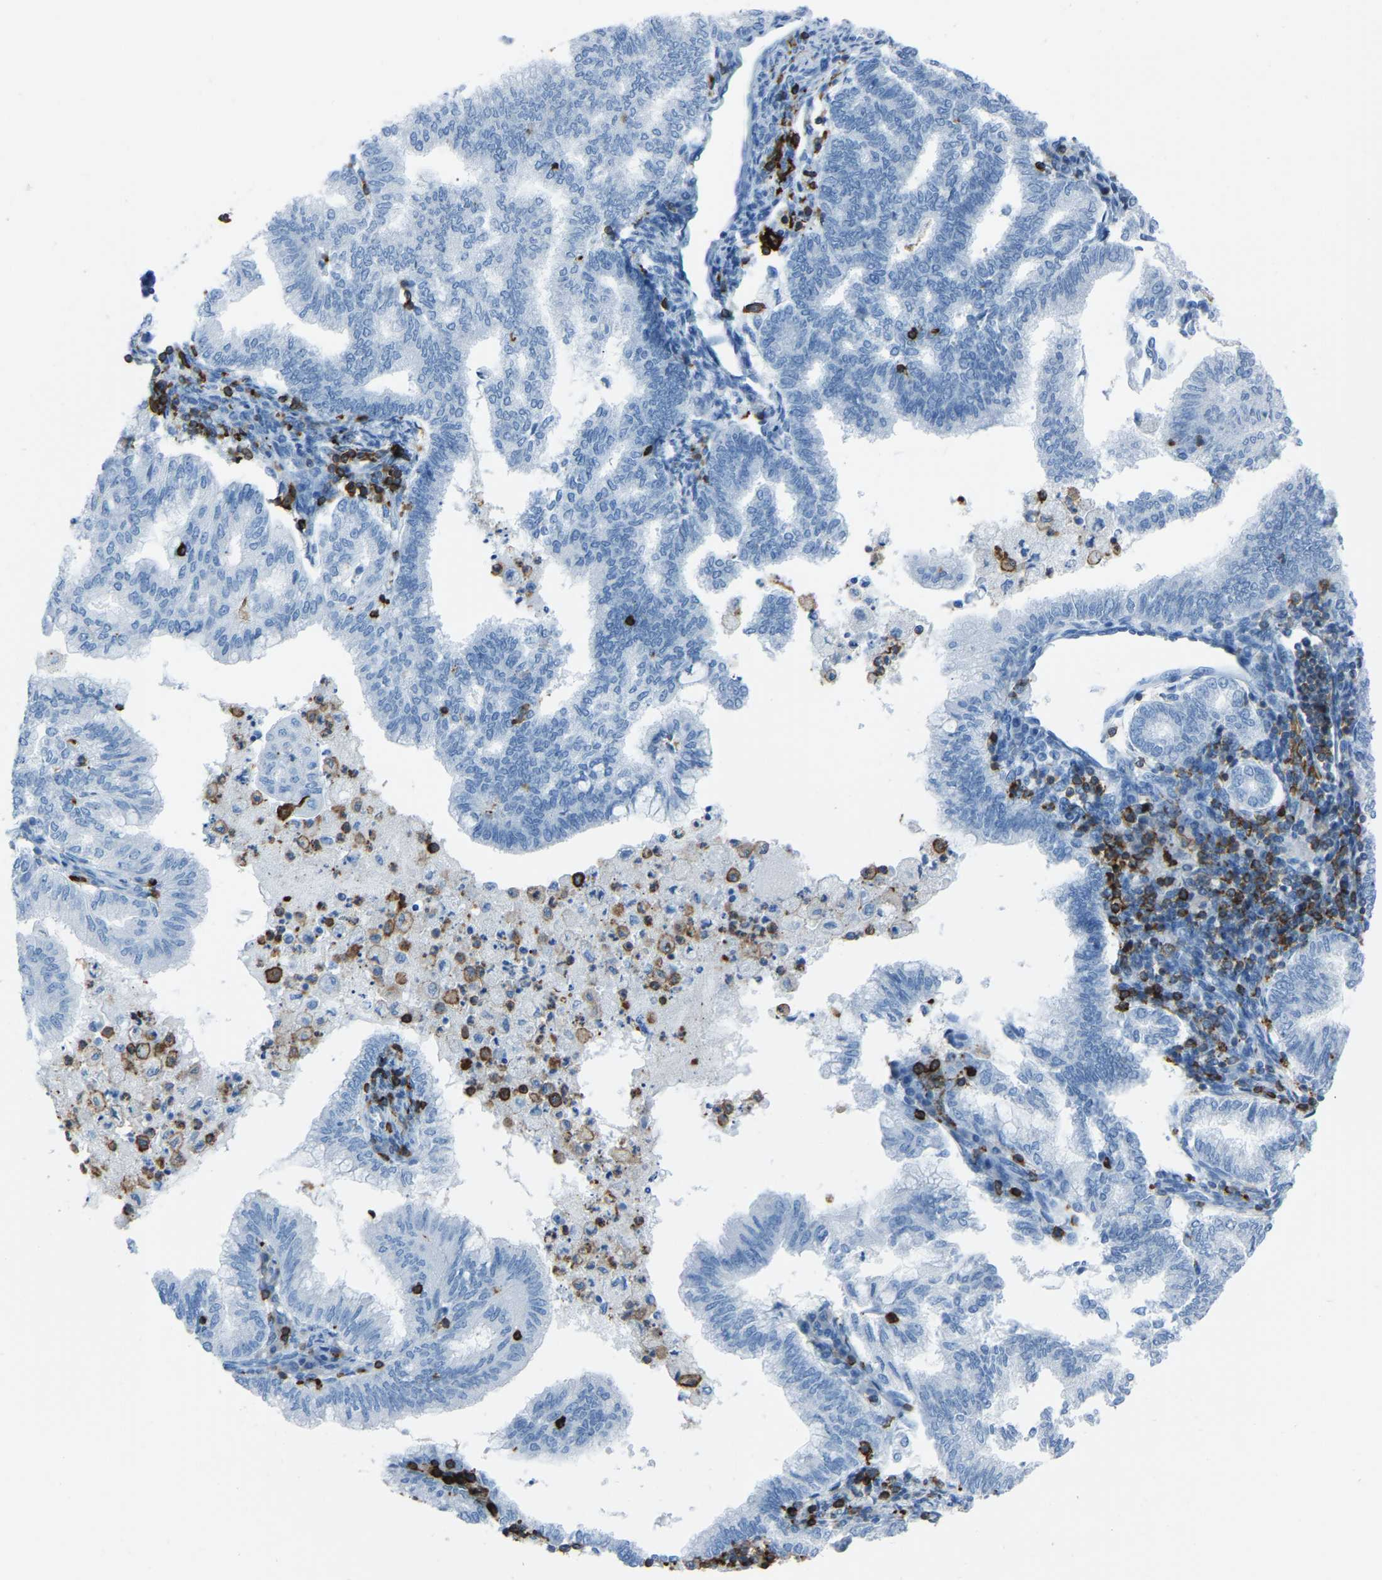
{"staining": {"intensity": "negative", "quantity": "none", "location": "none"}, "tissue": "endometrial cancer", "cell_type": "Tumor cells", "image_type": "cancer", "snomed": [{"axis": "morphology", "description": "Polyp, NOS"}, {"axis": "morphology", "description": "Adenocarcinoma, NOS"}, {"axis": "morphology", "description": "Adenoma, NOS"}, {"axis": "topography", "description": "Endometrium"}], "caption": "Protein analysis of endometrial polyp demonstrates no significant staining in tumor cells.", "gene": "LSP1", "patient": {"sex": "female", "age": 79}}